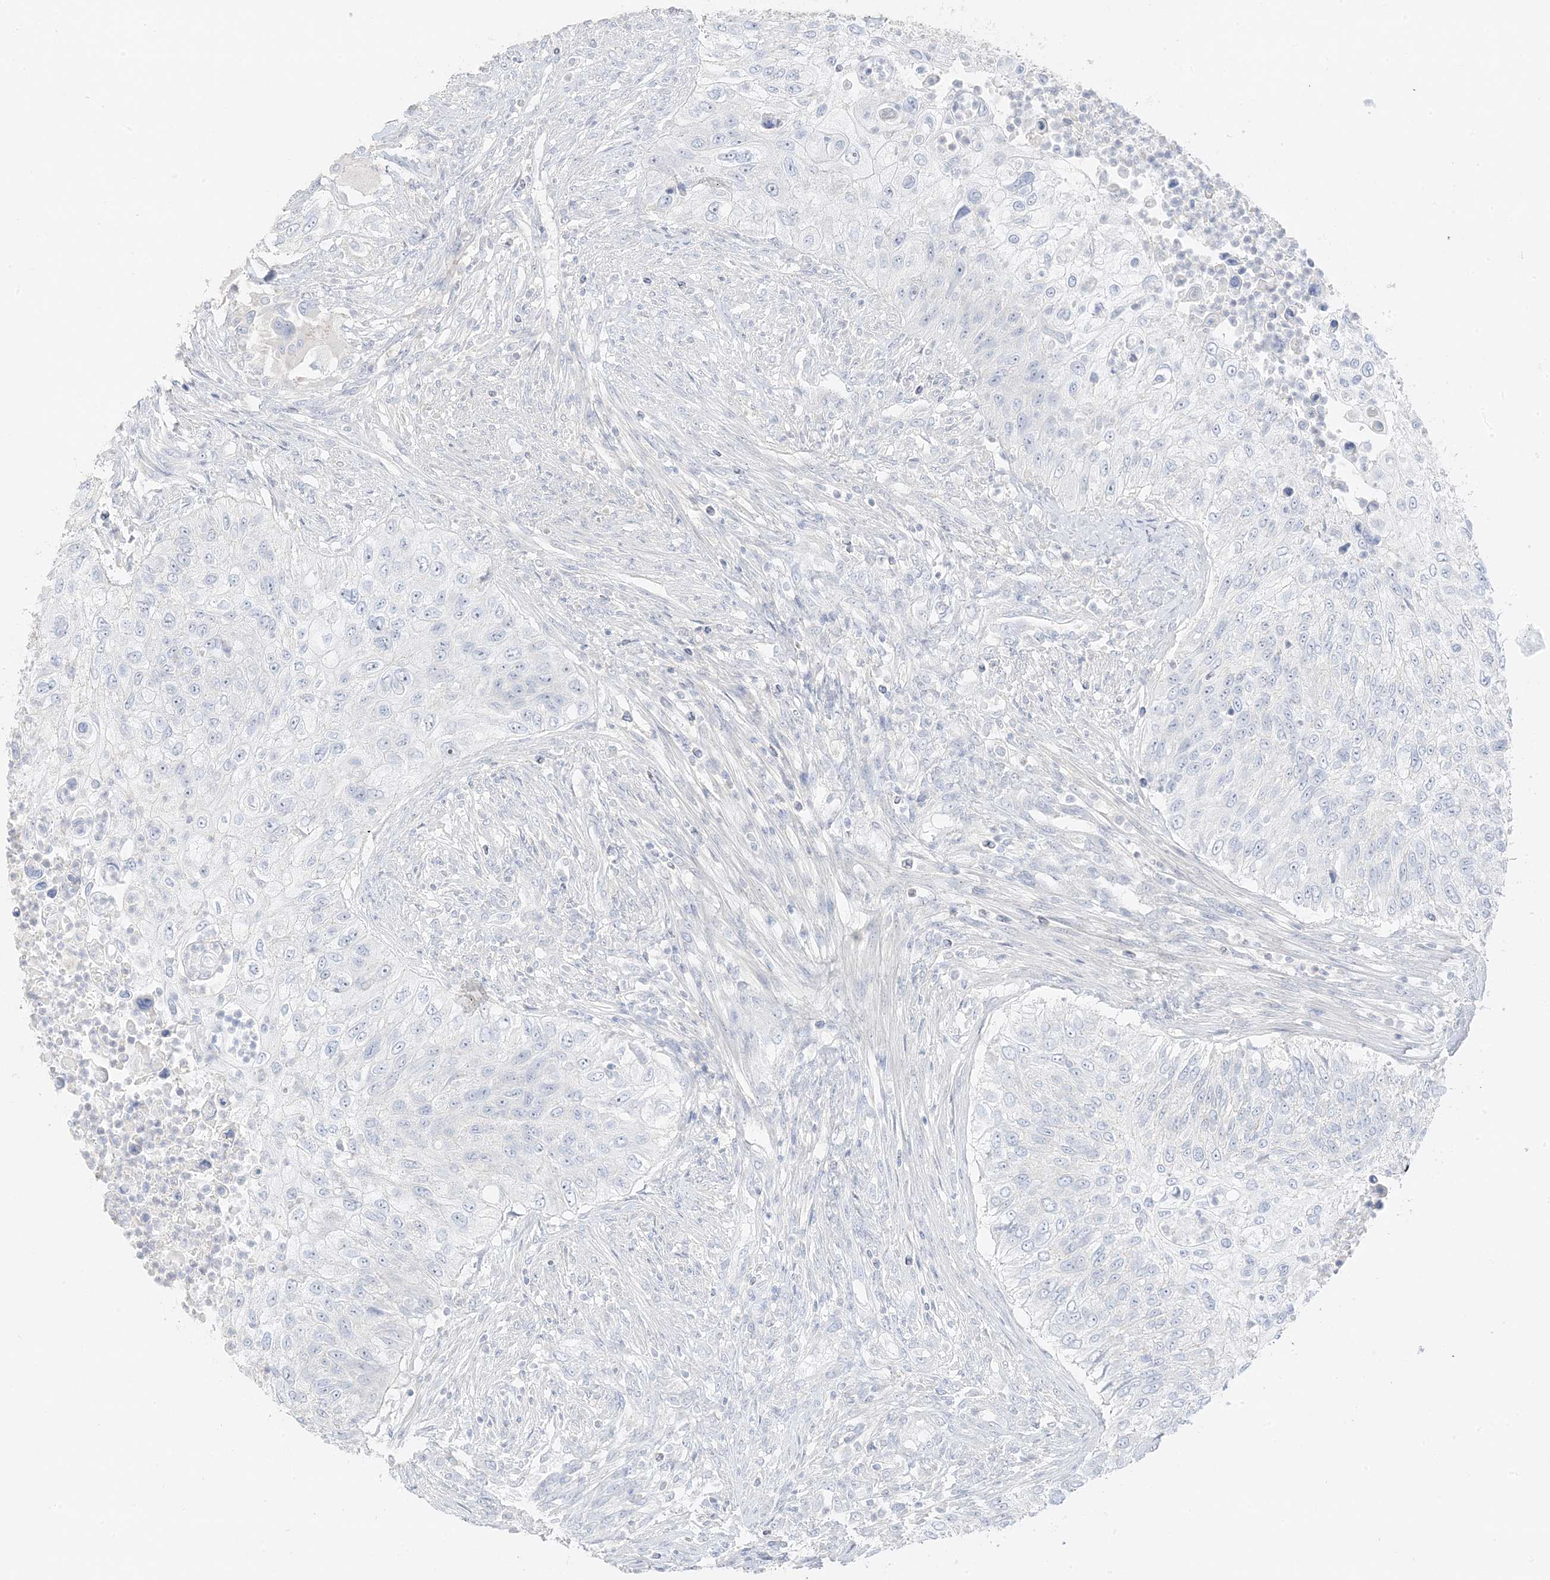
{"staining": {"intensity": "negative", "quantity": "none", "location": "none"}, "tissue": "urothelial cancer", "cell_type": "Tumor cells", "image_type": "cancer", "snomed": [{"axis": "morphology", "description": "Urothelial carcinoma, High grade"}, {"axis": "topography", "description": "Urinary bladder"}], "caption": "Urothelial carcinoma (high-grade) was stained to show a protein in brown. There is no significant staining in tumor cells.", "gene": "ZBTB41", "patient": {"sex": "female", "age": 60}}